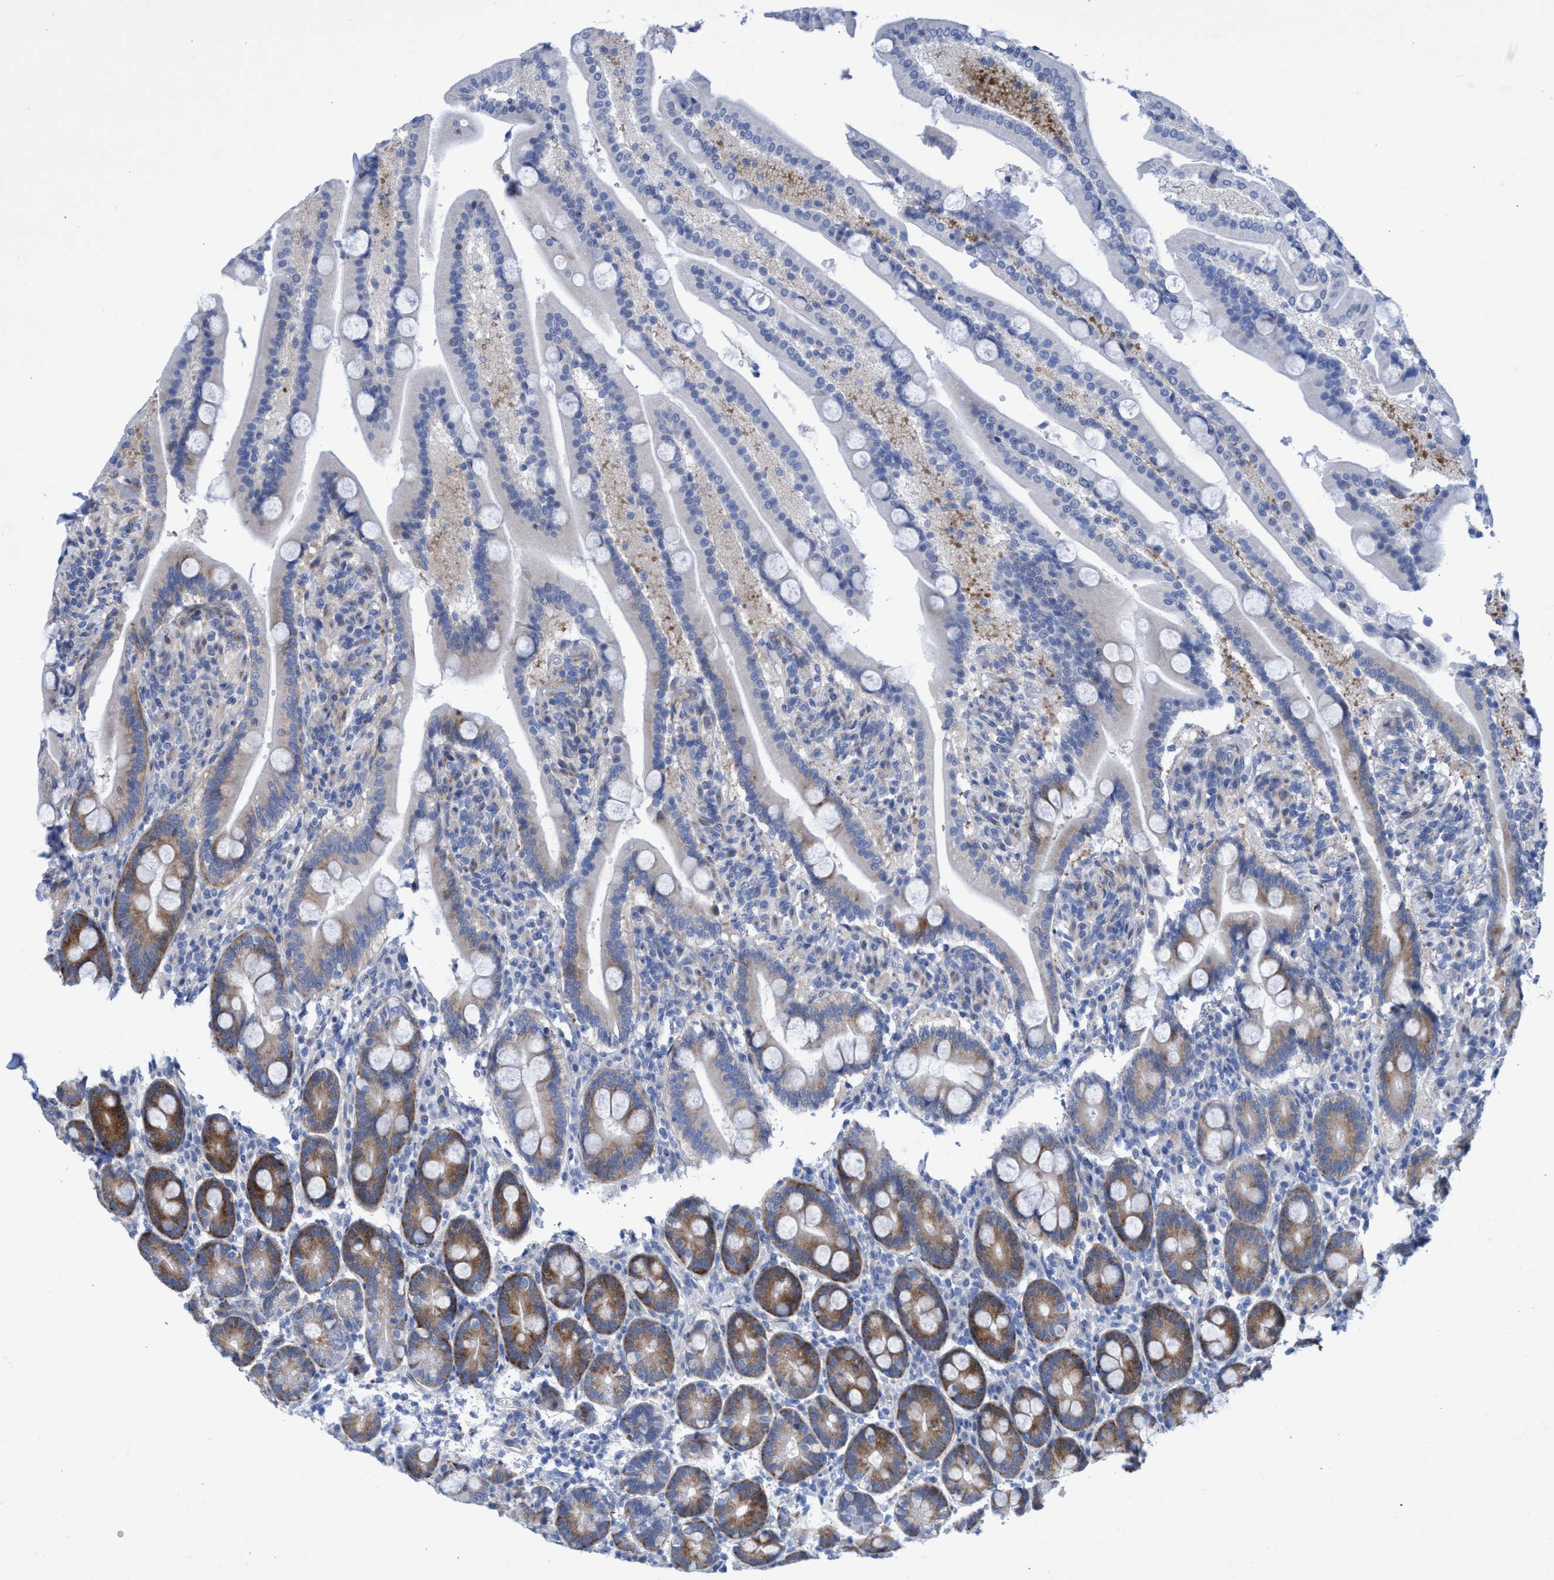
{"staining": {"intensity": "moderate", "quantity": "<25%", "location": "cytoplasmic/membranous"}, "tissue": "duodenum", "cell_type": "Glandular cells", "image_type": "normal", "snomed": [{"axis": "morphology", "description": "Normal tissue, NOS"}, {"axis": "topography", "description": "Duodenum"}], "caption": "Duodenum stained with a brown dye exhibits moderate cytoplasmic/membranous positive expression in approximately <25% of glandular cells.", "gene": "R3HCC1", "patient": {"sex": "male", "age": 54}}